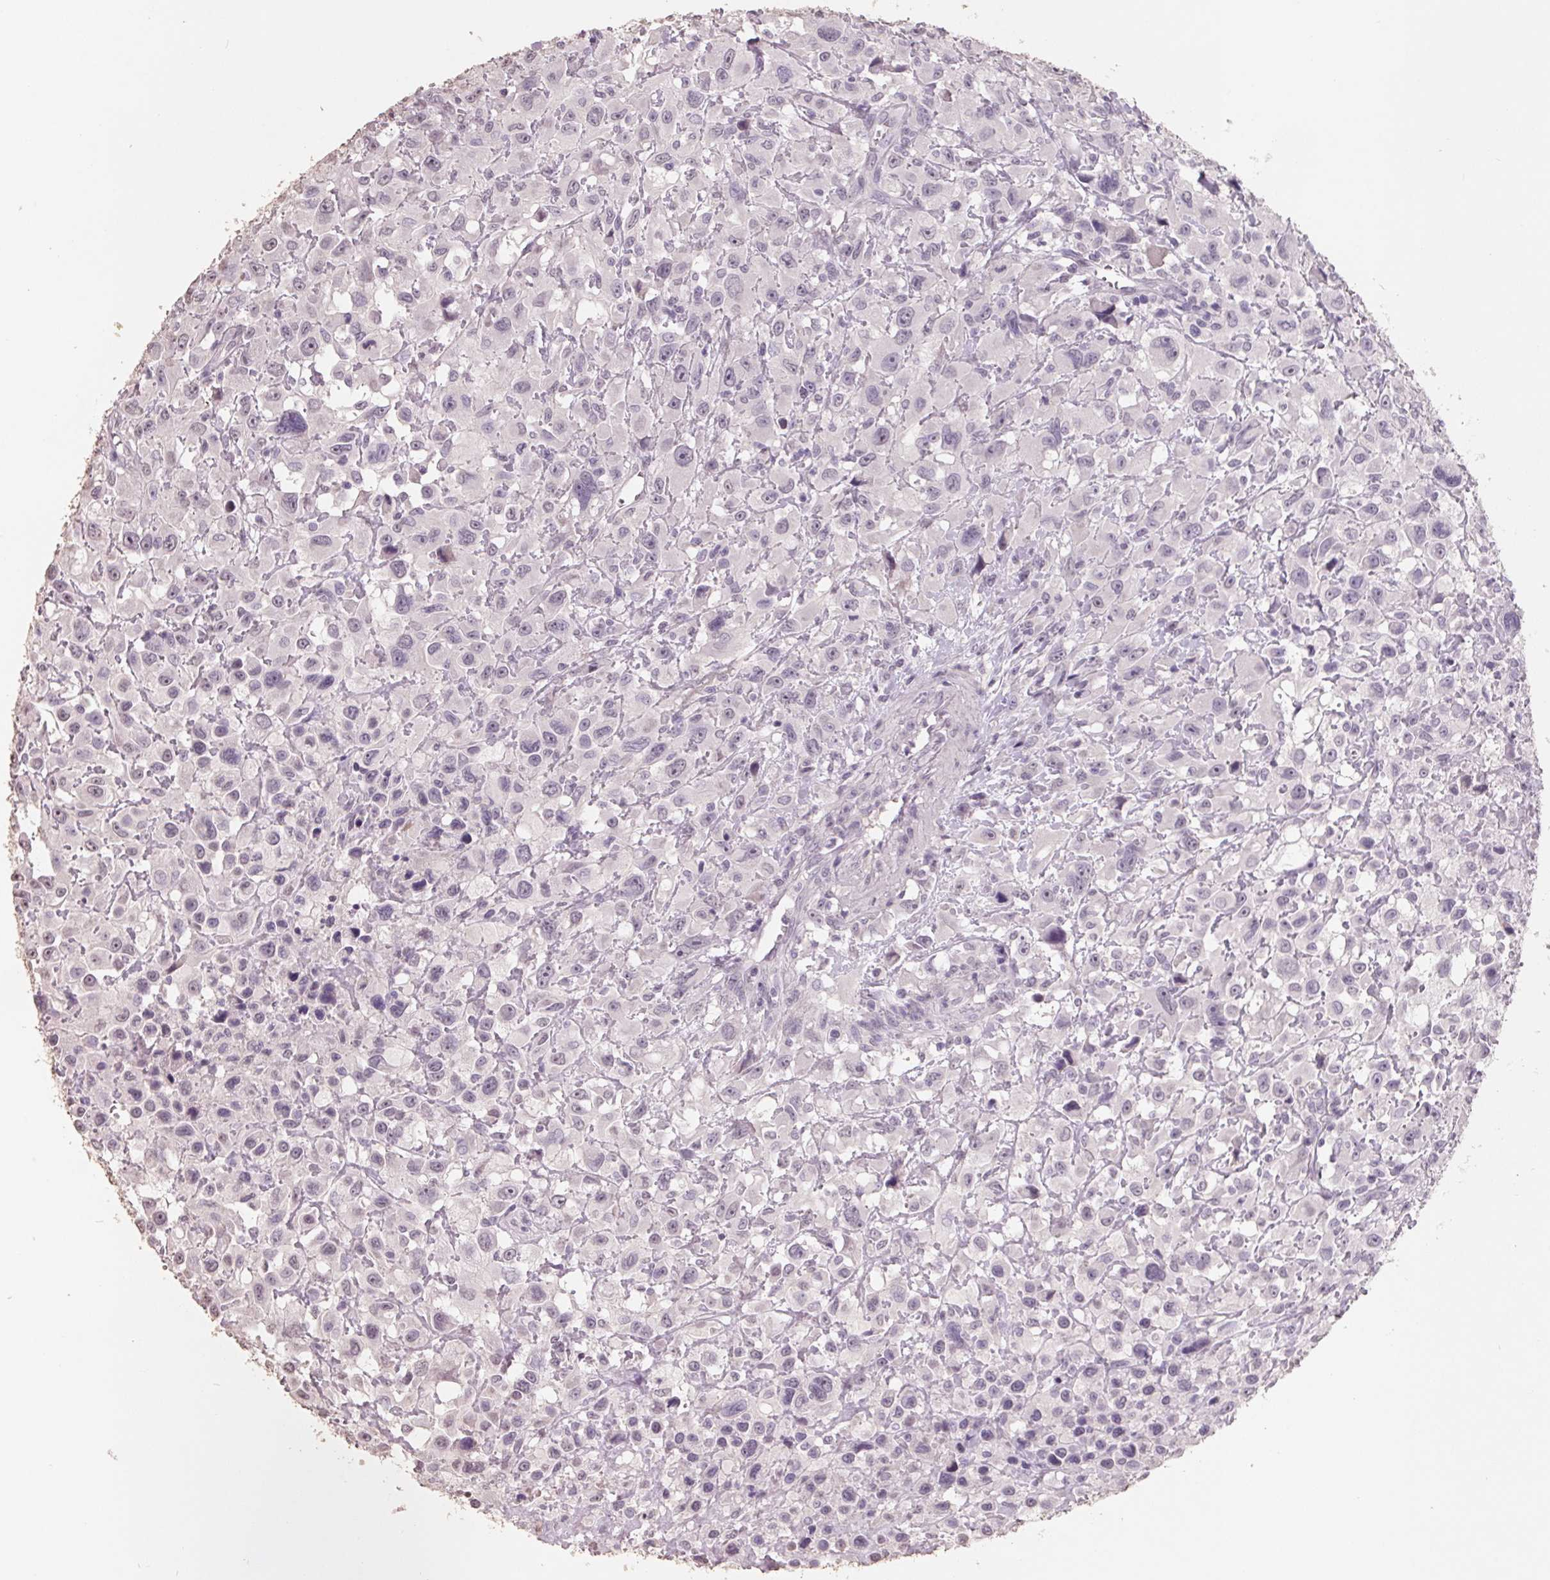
{"staining": {"intensity": "negative", "quantity": "none", "location": "none"}, "tissue": "head and neck cancer", "cell_type": "Tumor cells", "image_type": "cancer", "snomed": [{"axis": "morphology", "description": "Squamous cell carcinoma, NOS"}, {"axis": "morphology", "description": "Squamous cell carcinoma, metastatic, NOS"}, {"axis": "topography", "description": "Oral tissue"}, {"axis": "topography", "description": "Head-Neck"}], "caption": "Image shows no protein positivity in tumor cells of metastatic squamous cell carcinoma (head and neck) tissue.", "gene": "FTCD", "patient": {"sex": "female", "age": 85}}